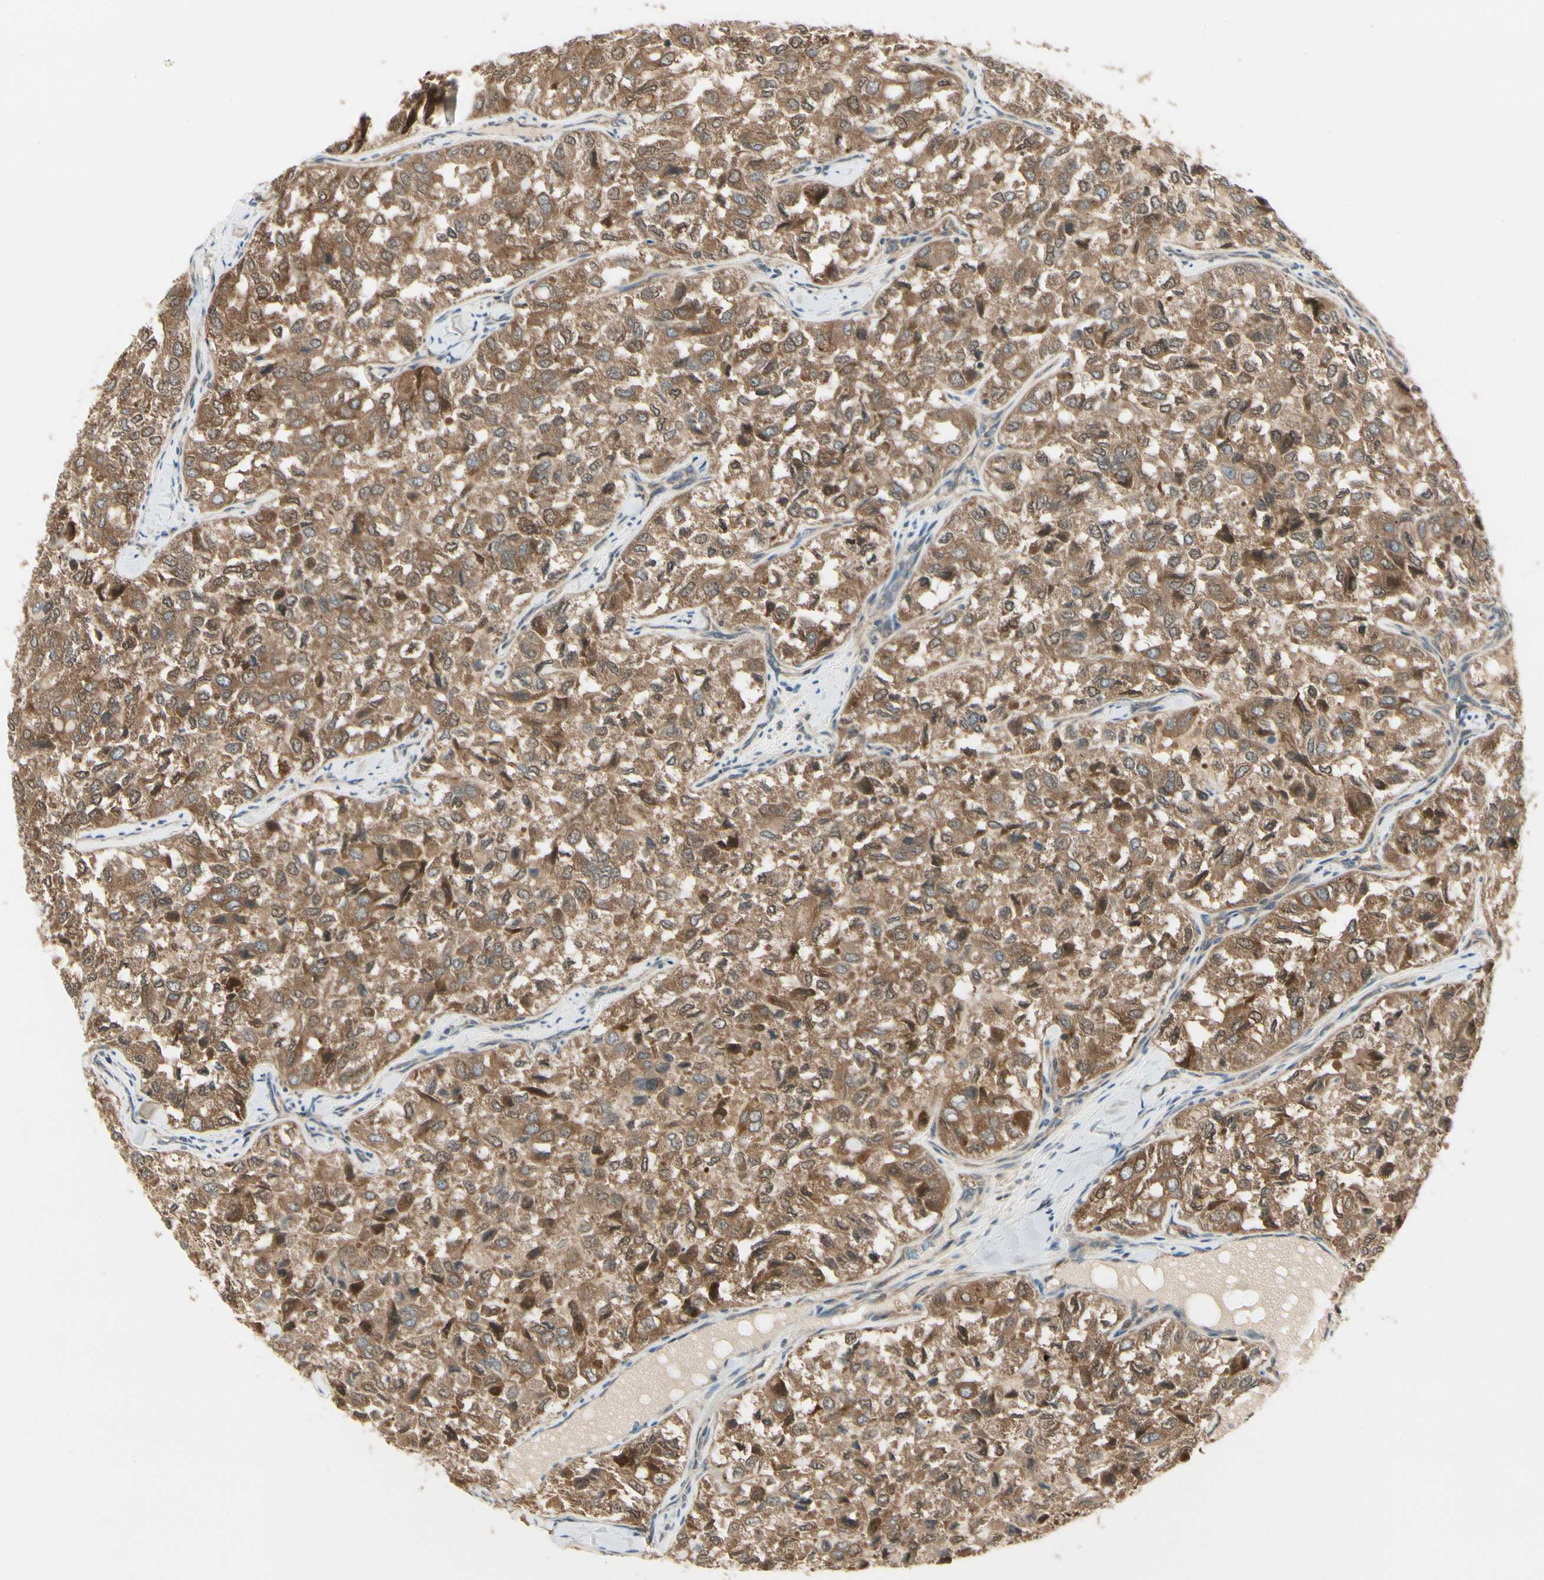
{"staining": {"intensity": "moderate", "quantity": ">75%", "location": "cytoplasmic/membranous"}, "tissue": "thyroid cancer", "cell_type": "Tumor cells", "image_type": "cancer", "snomed": [{"axis": "morphology", "description": "Follicular adenoma carcinoma, NOS"}, {"axis": "topography", "description": "Thyroid gland"}], "caption": "A micrograph of thyroid follicular adenoma carcinoma stained for a protein shows moderate cytoplasmic/membranous brown staining in tumor cells.", "gene": "NME1-NME2", "patient": {"sex": "male", "age": 75}}